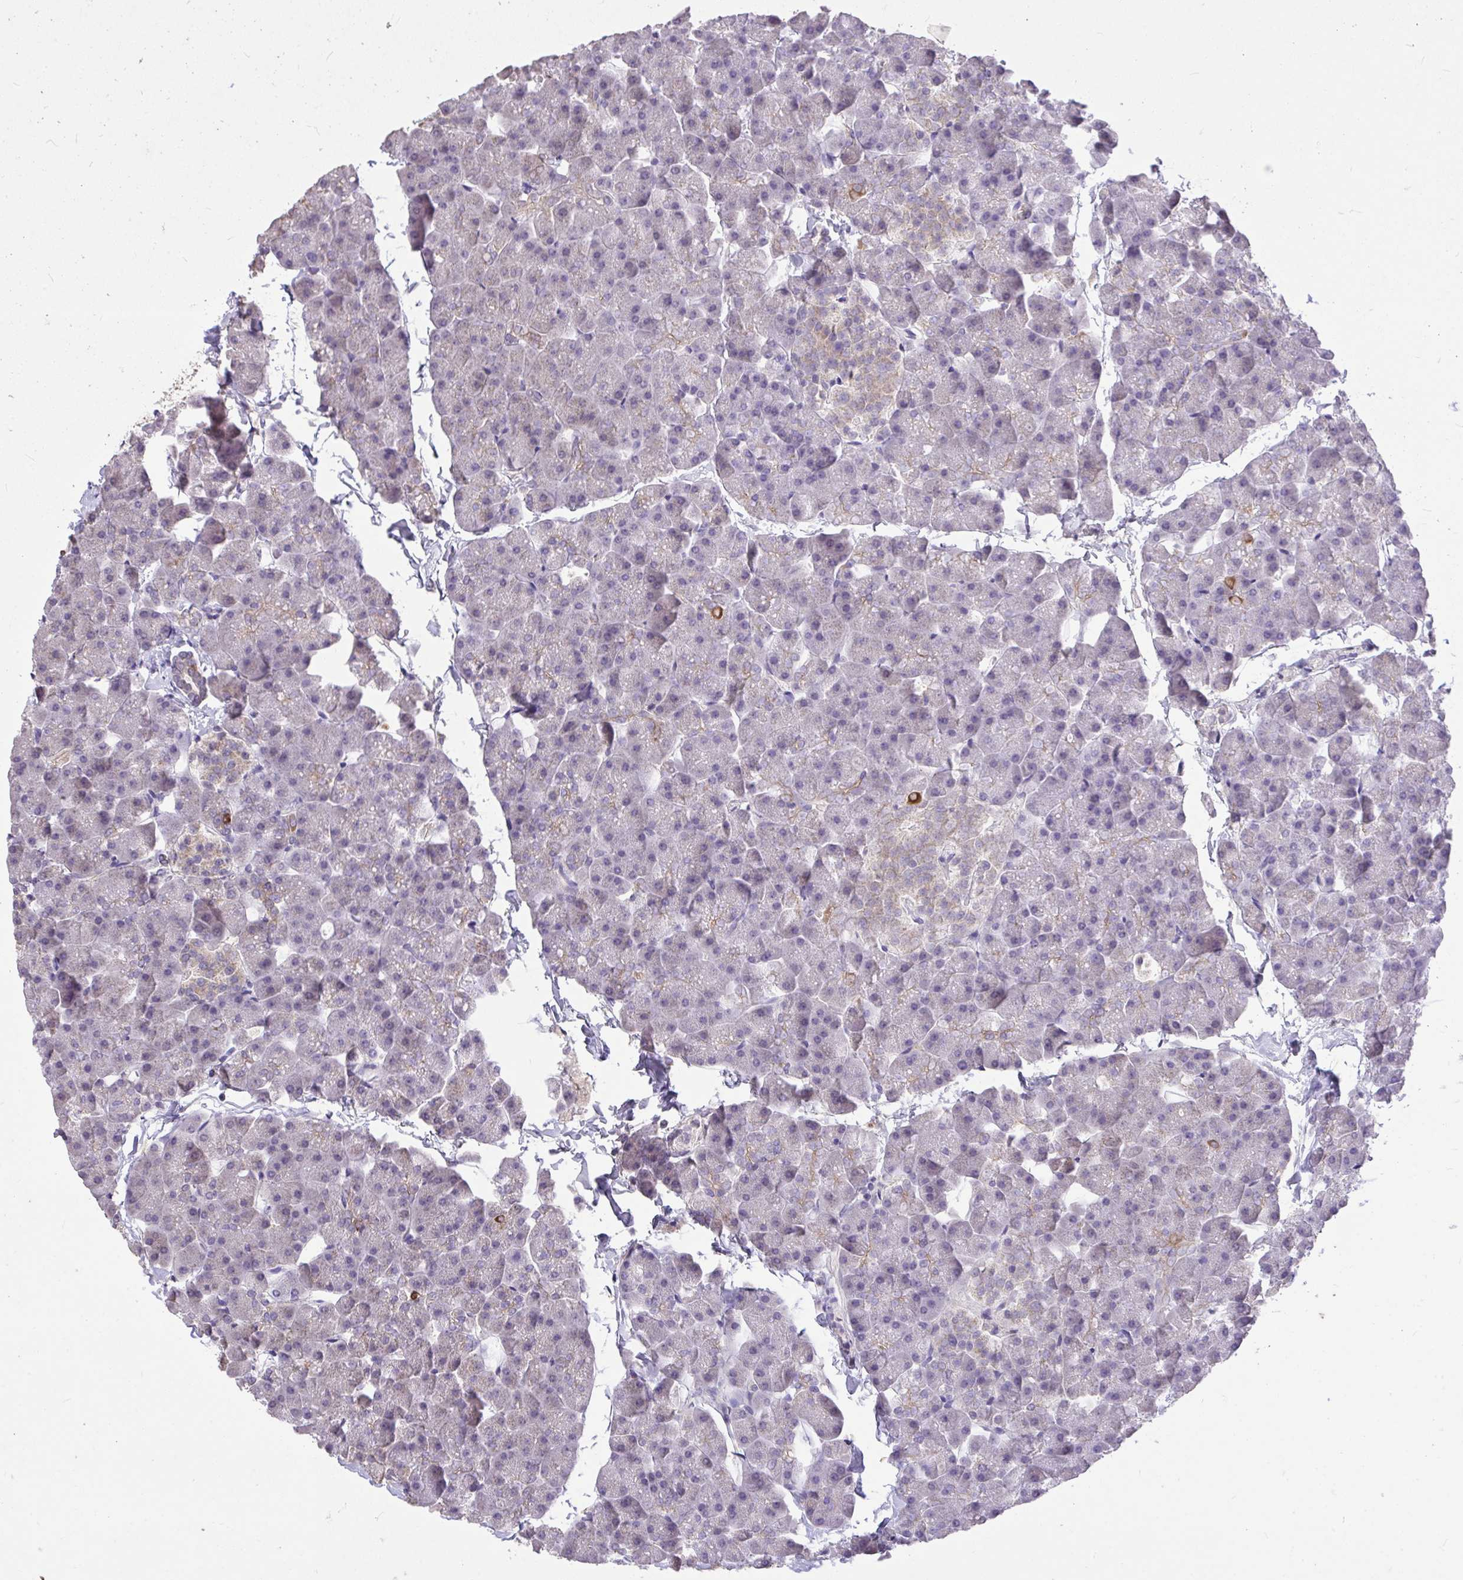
{"staining": {"intensity": "moderate", "quantity": "<25%", "location": "cytoplasmic/membranous"}, "tissue": "pancreas", "cell_type": "Exocrine glandular cells", "image_type": "normal", "snomed": [{"axis": "morphology", "description": "Normal tissue, NOS"}, {"axis": "topography", "description": "Pancreas"}], "caption": "Immunohistochemical staining of unremarkable pancreas displays moderate cytoplasmic/membranous protein expression in approximately <25% of exocrine glandular cells. The protein is shown in brown color, while the nuclei are stained blue.", "gene": "MPC2", "patient": {"sex": "male", "age": 35}}